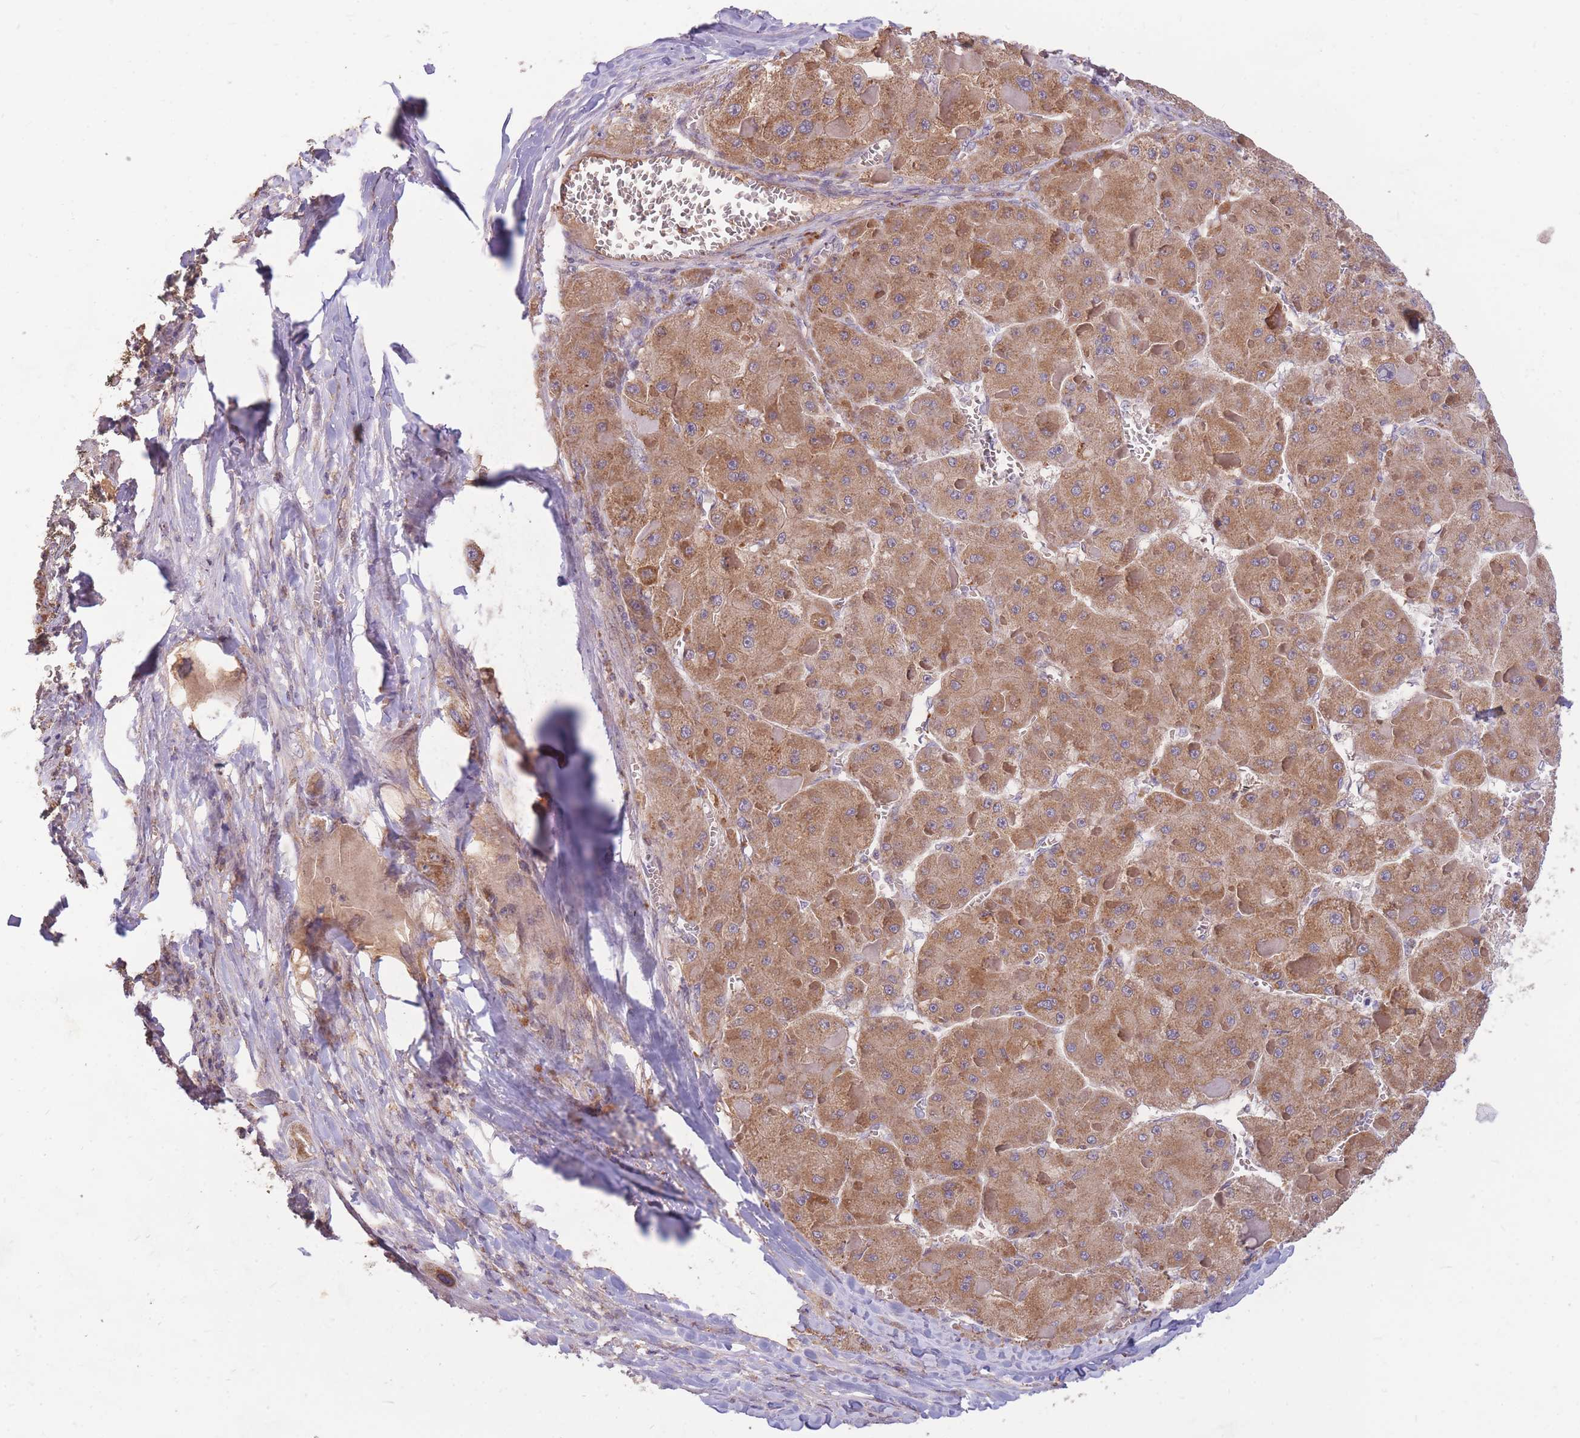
{"staining": {"intensity": "moderate", "quantity": ">75%", "location": "cytoplasmic/membranous"}, "tissue": "liver cancer", "cell_type": "Tumor cells", "image_type": "cancer", "snomed": [{"axis": "morphology", "description": "Carcinoma, Hepatocellular, NOS"}, {"axis": "topography", "description": "Liver"}], "caption": "Immunohistochemical staining of liver cancer (hepatocellular carcinoma) displays moderate cytoplasmic/membranous protein expression in approximately >75% of tumor cells. (IHC, brightfield microscopy, high magnification).", "gene": "PTPMT1", "patient": {"sex": "female", "age": 73}}